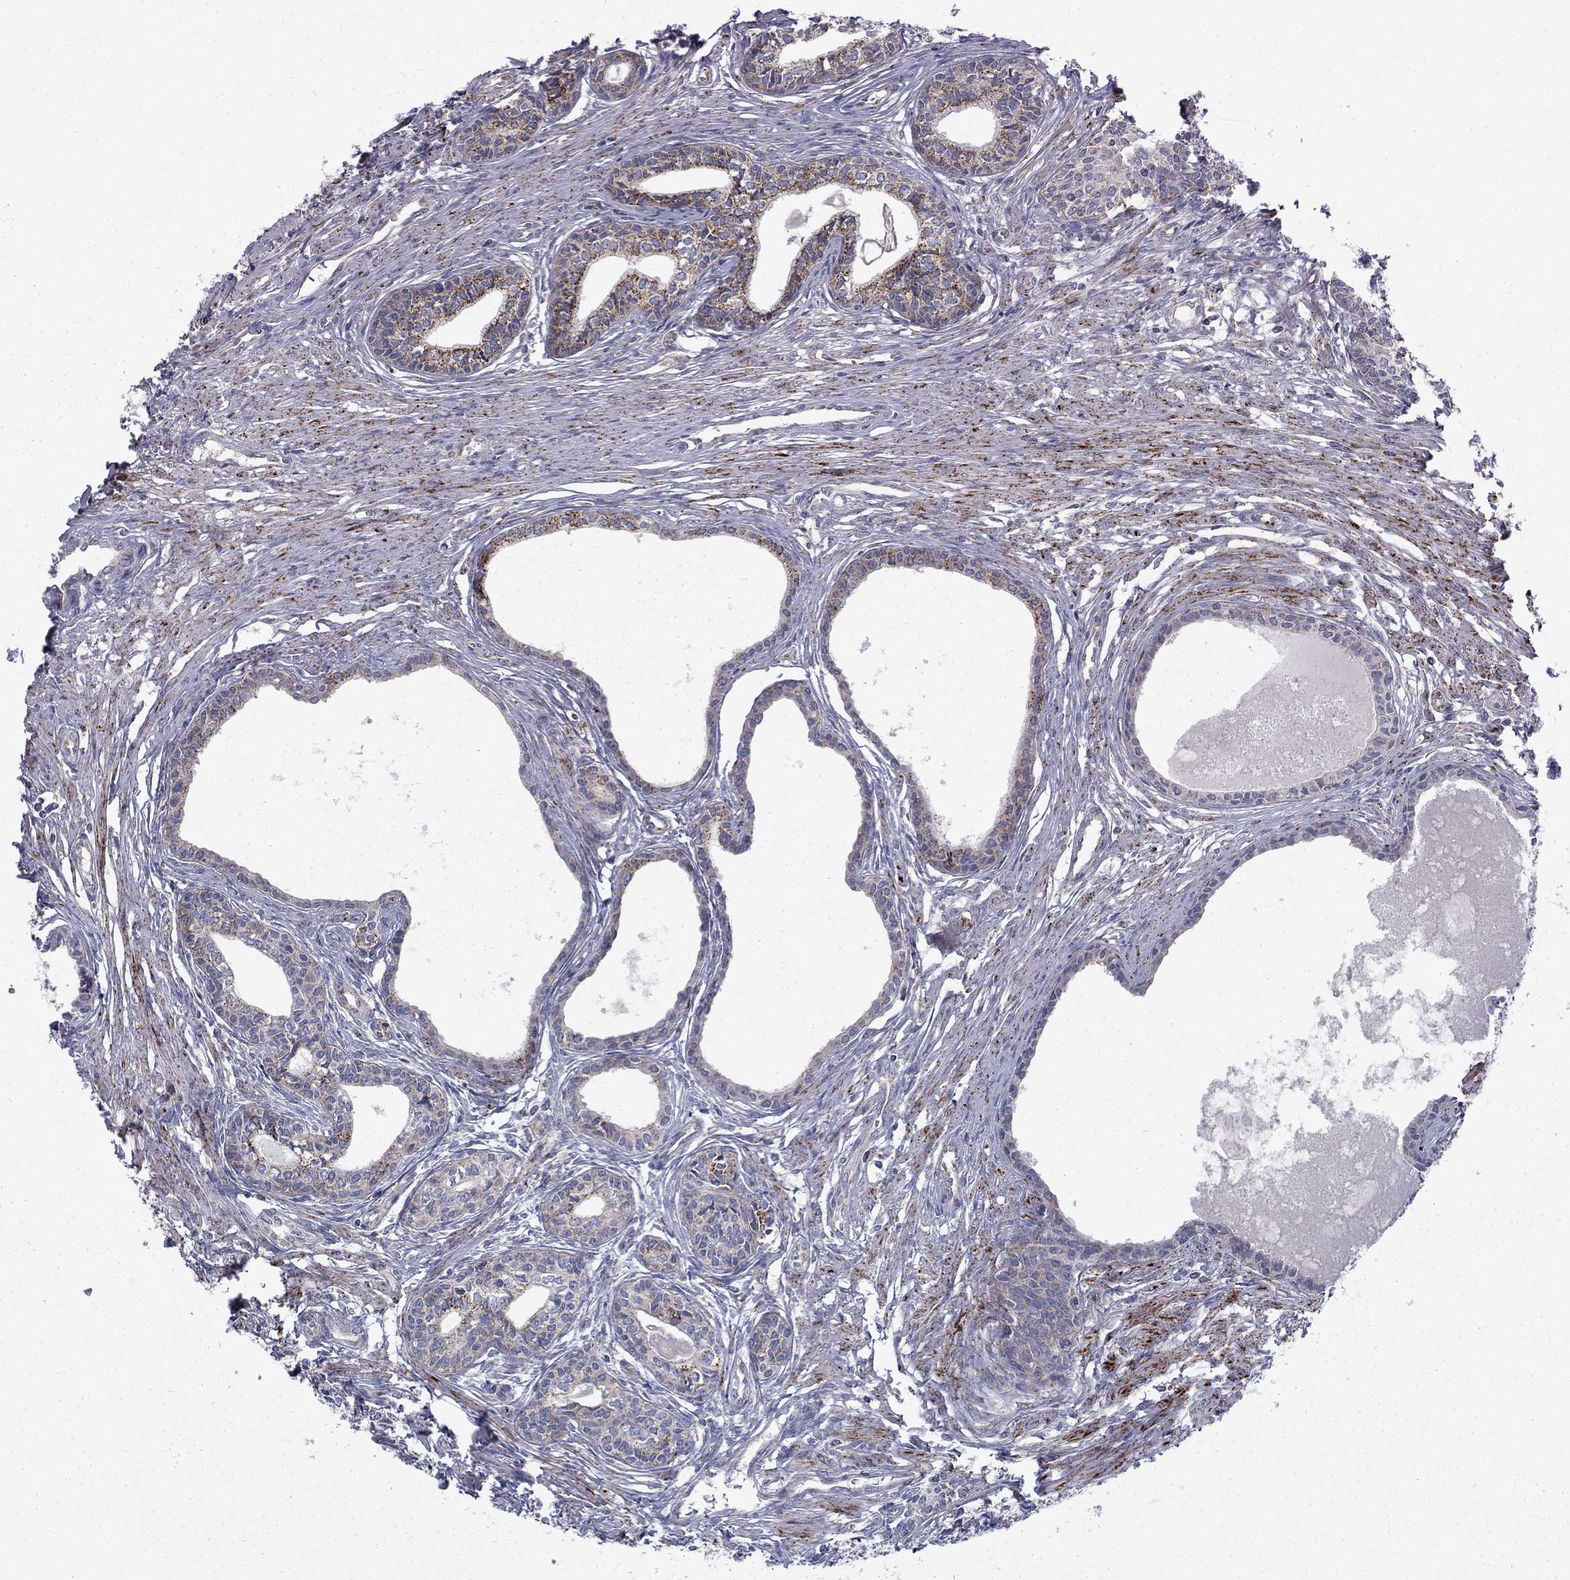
{"staining": {"intensity": "strong", "quantity": "25%-75%", "location": "cytoplasmic/membranous"}, "tissue": "prostate", "cell_type": "Glandular cells", "image_type": "normal", "snomed": [{"axis": "morphology", "description": "Normal tissue, NOS"}, {"axis": "topography", "description": "Prostate"}], "caption": "A high amount of strong cytoplasmic/membranous staining is identified in about 25%-75% of glandular cells in benign prostate.", "gene": "ALDH1B1", "patient": {"sex": "male", "age": 60}}